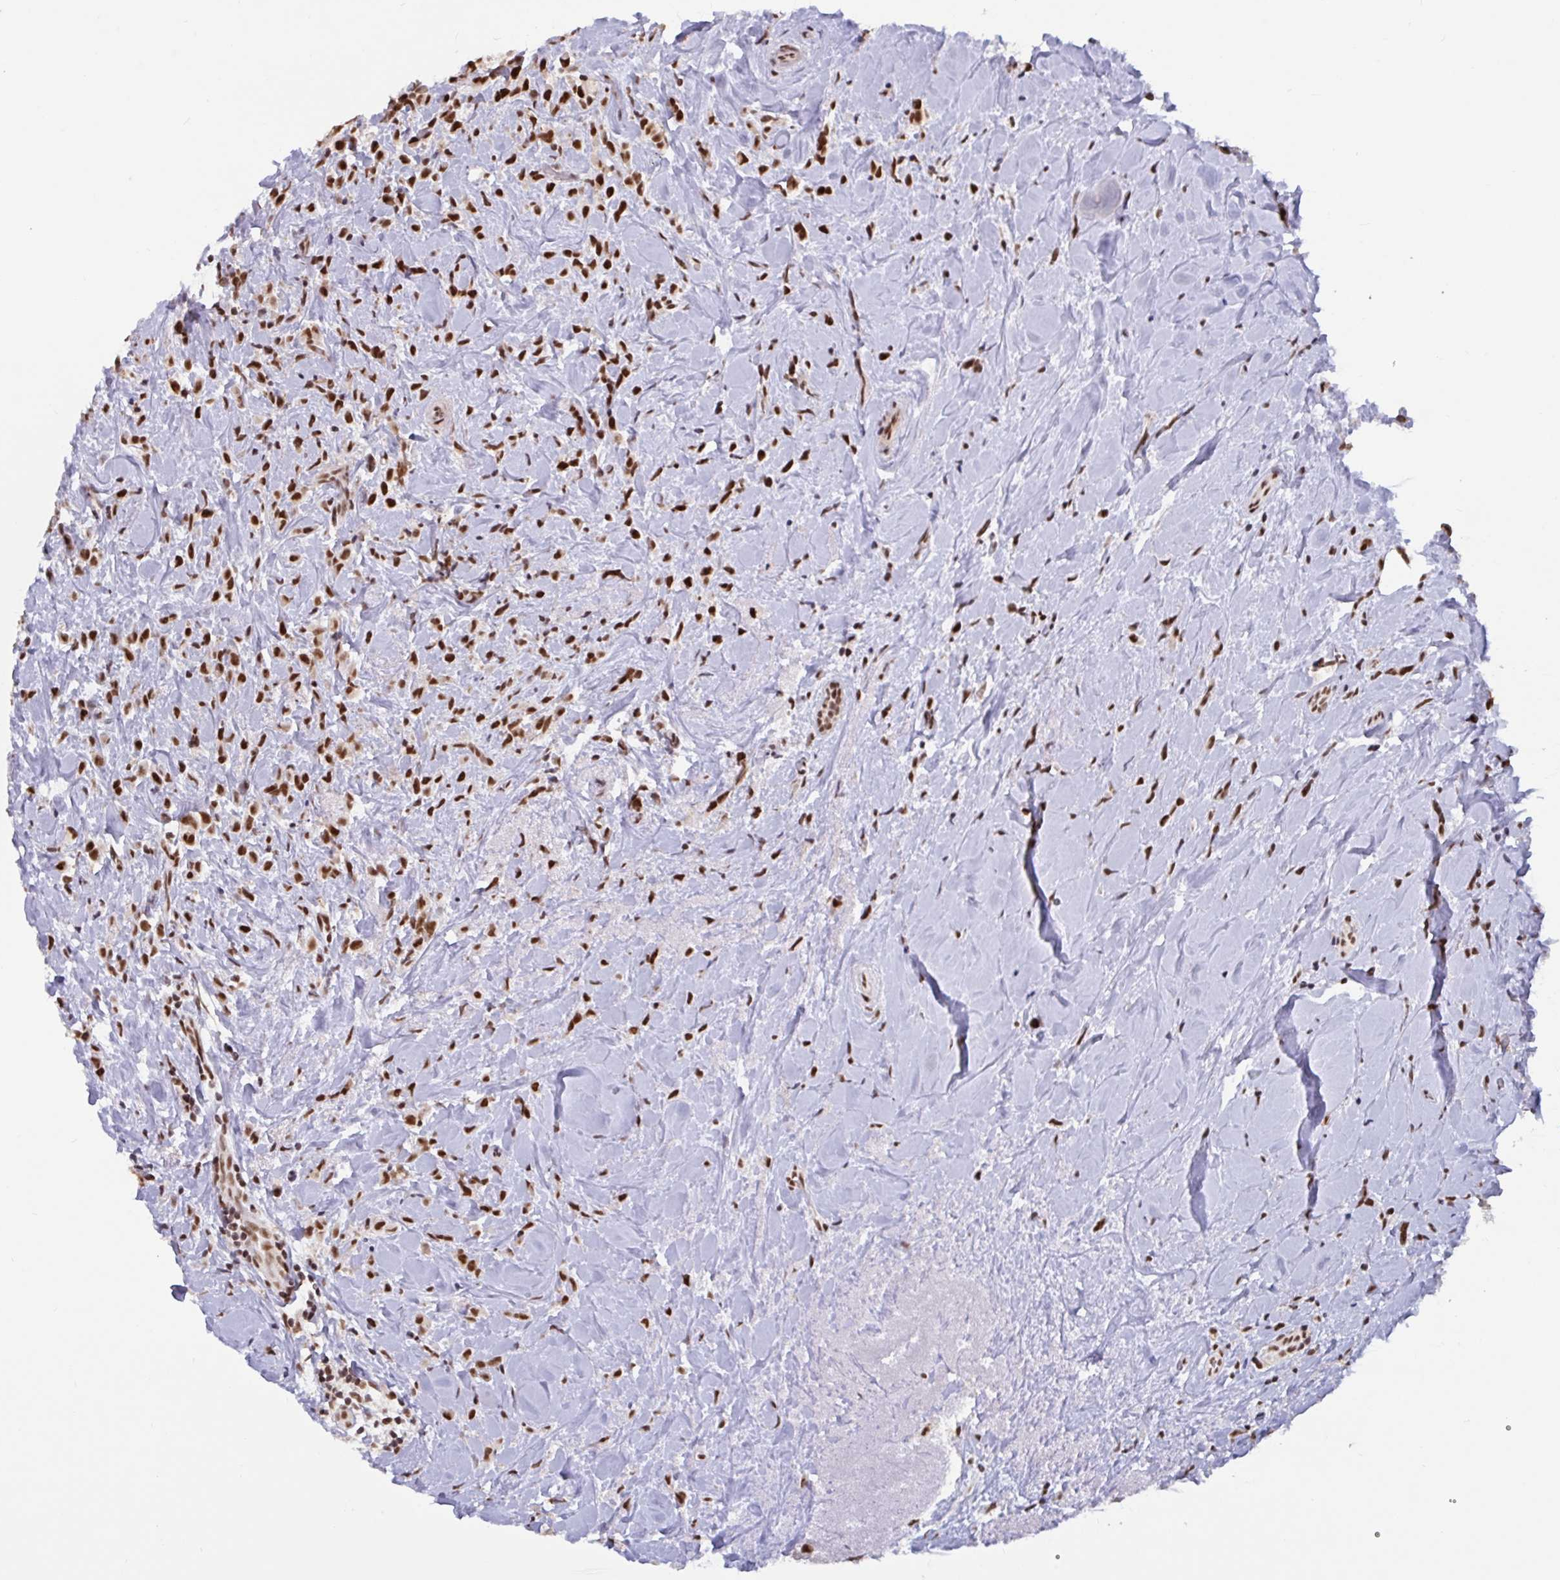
{"staining": {"intensity": "strong", "quantity": ">75%", "location": "nuclear"}, "tissue": "breast cancer", "cell_type": "Tumor cells", "image_type": "cancer", "snomed": [{"axis": "morphology", "description": "Duct carcinoma"}, {"axis": "topography", "description": "Breast"}], "caption": "High-power microscopy captured an IHC histopathology image of infiltrating ductal carcinoma (breast), revealing strong nuclear positivity in approximately >75% of tumor cells.", "gene": "PHF10", "patient": {"sex": "female", "age": 80}}